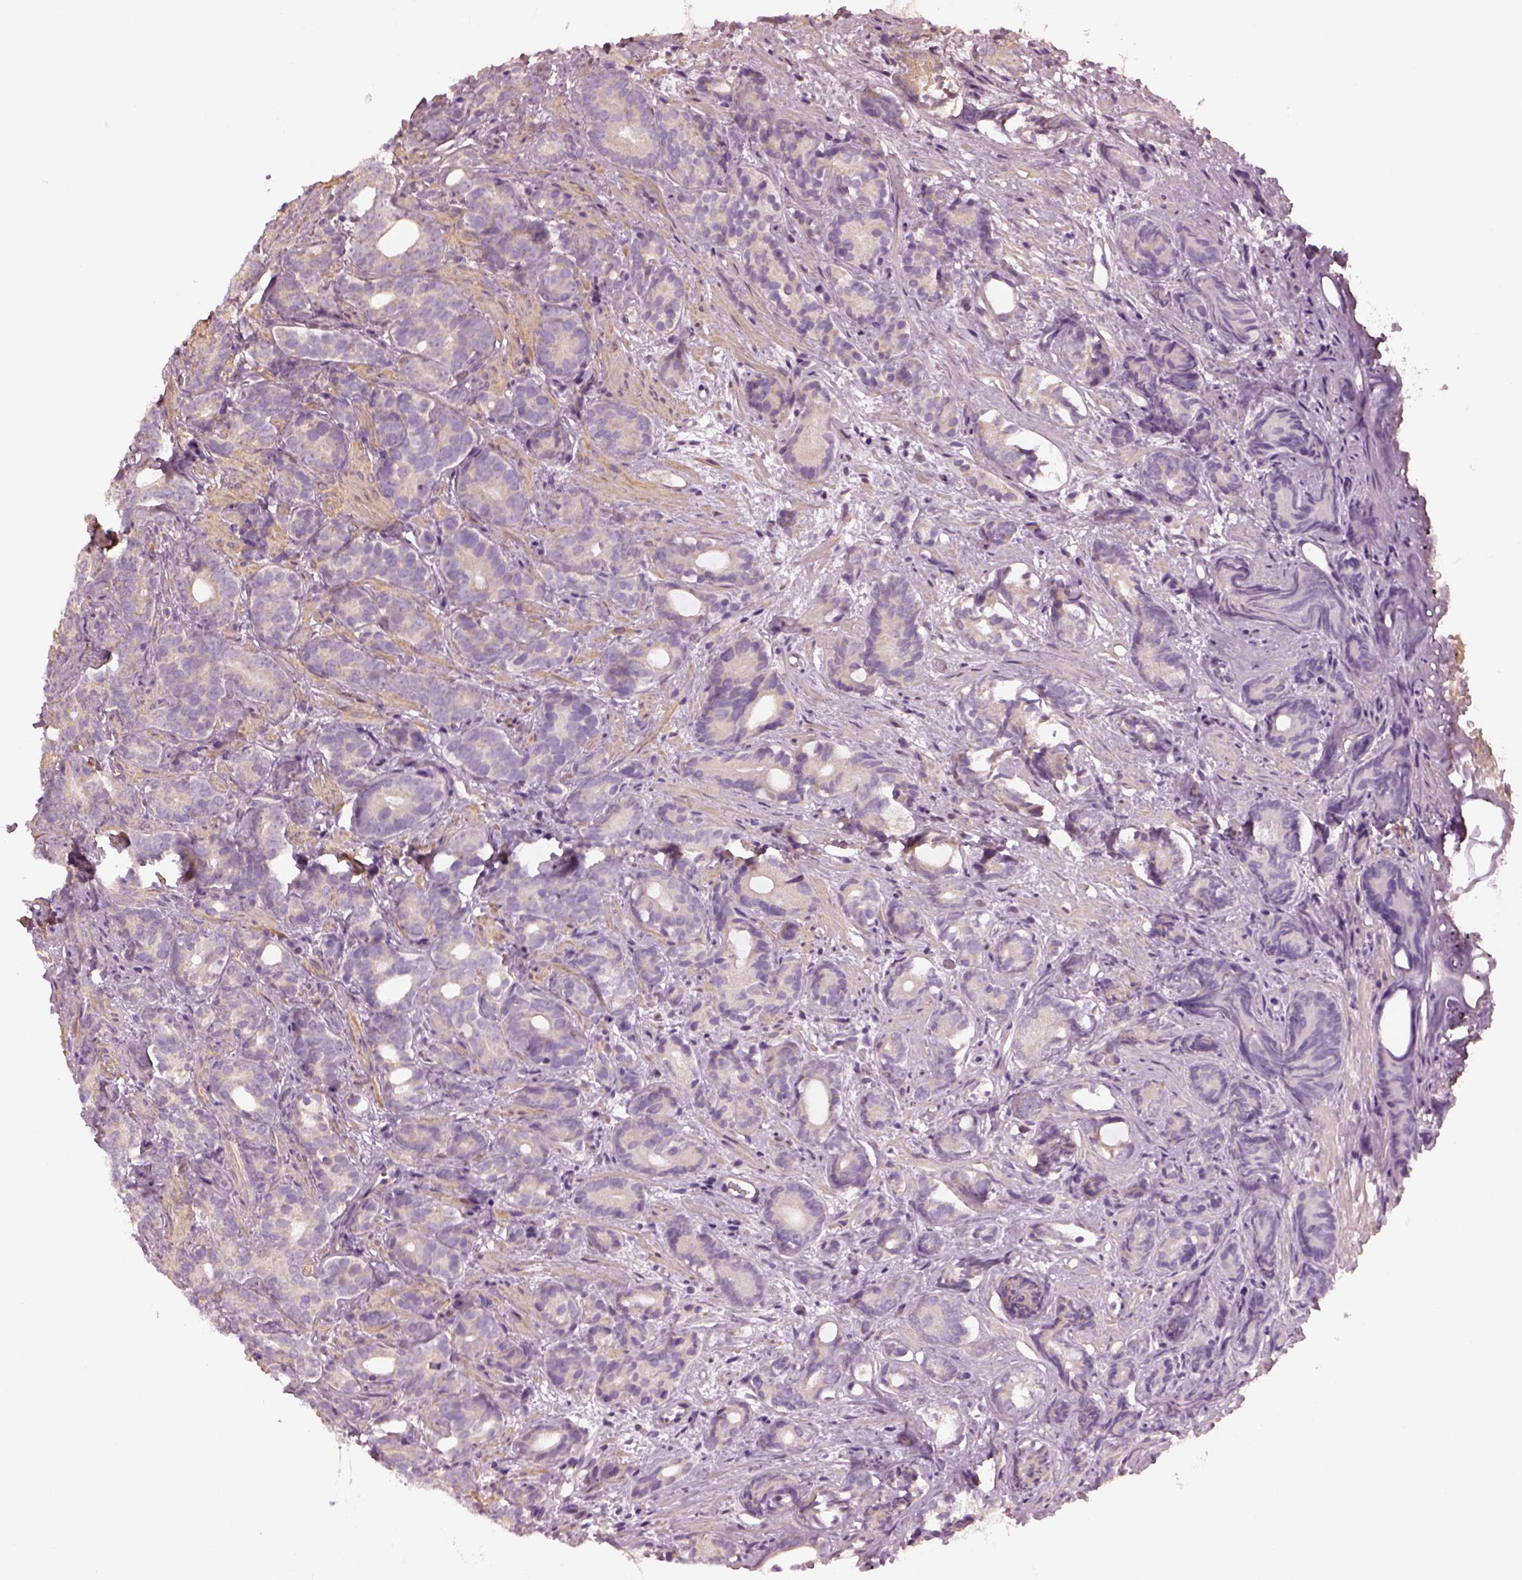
{"staining": {"intensity": "negative", "quantity": "none", "location": "none"}, "tissue": "prostate cancer", "cell_type": "Tumor cells", "image_type": "cancer", "snomed": [{"axis": "morphology", "description": "Adenocarcinoma, High grade"}, {"axis": "topography", "description": "Prostate"}], "caption": "Photomicrograph shows no protein staining in tumor cells of adenocarcinoma (high-grade) (prostate) tissue.", "gene": "SPATA7", "patient": {"sex": "male", "age": 84}}